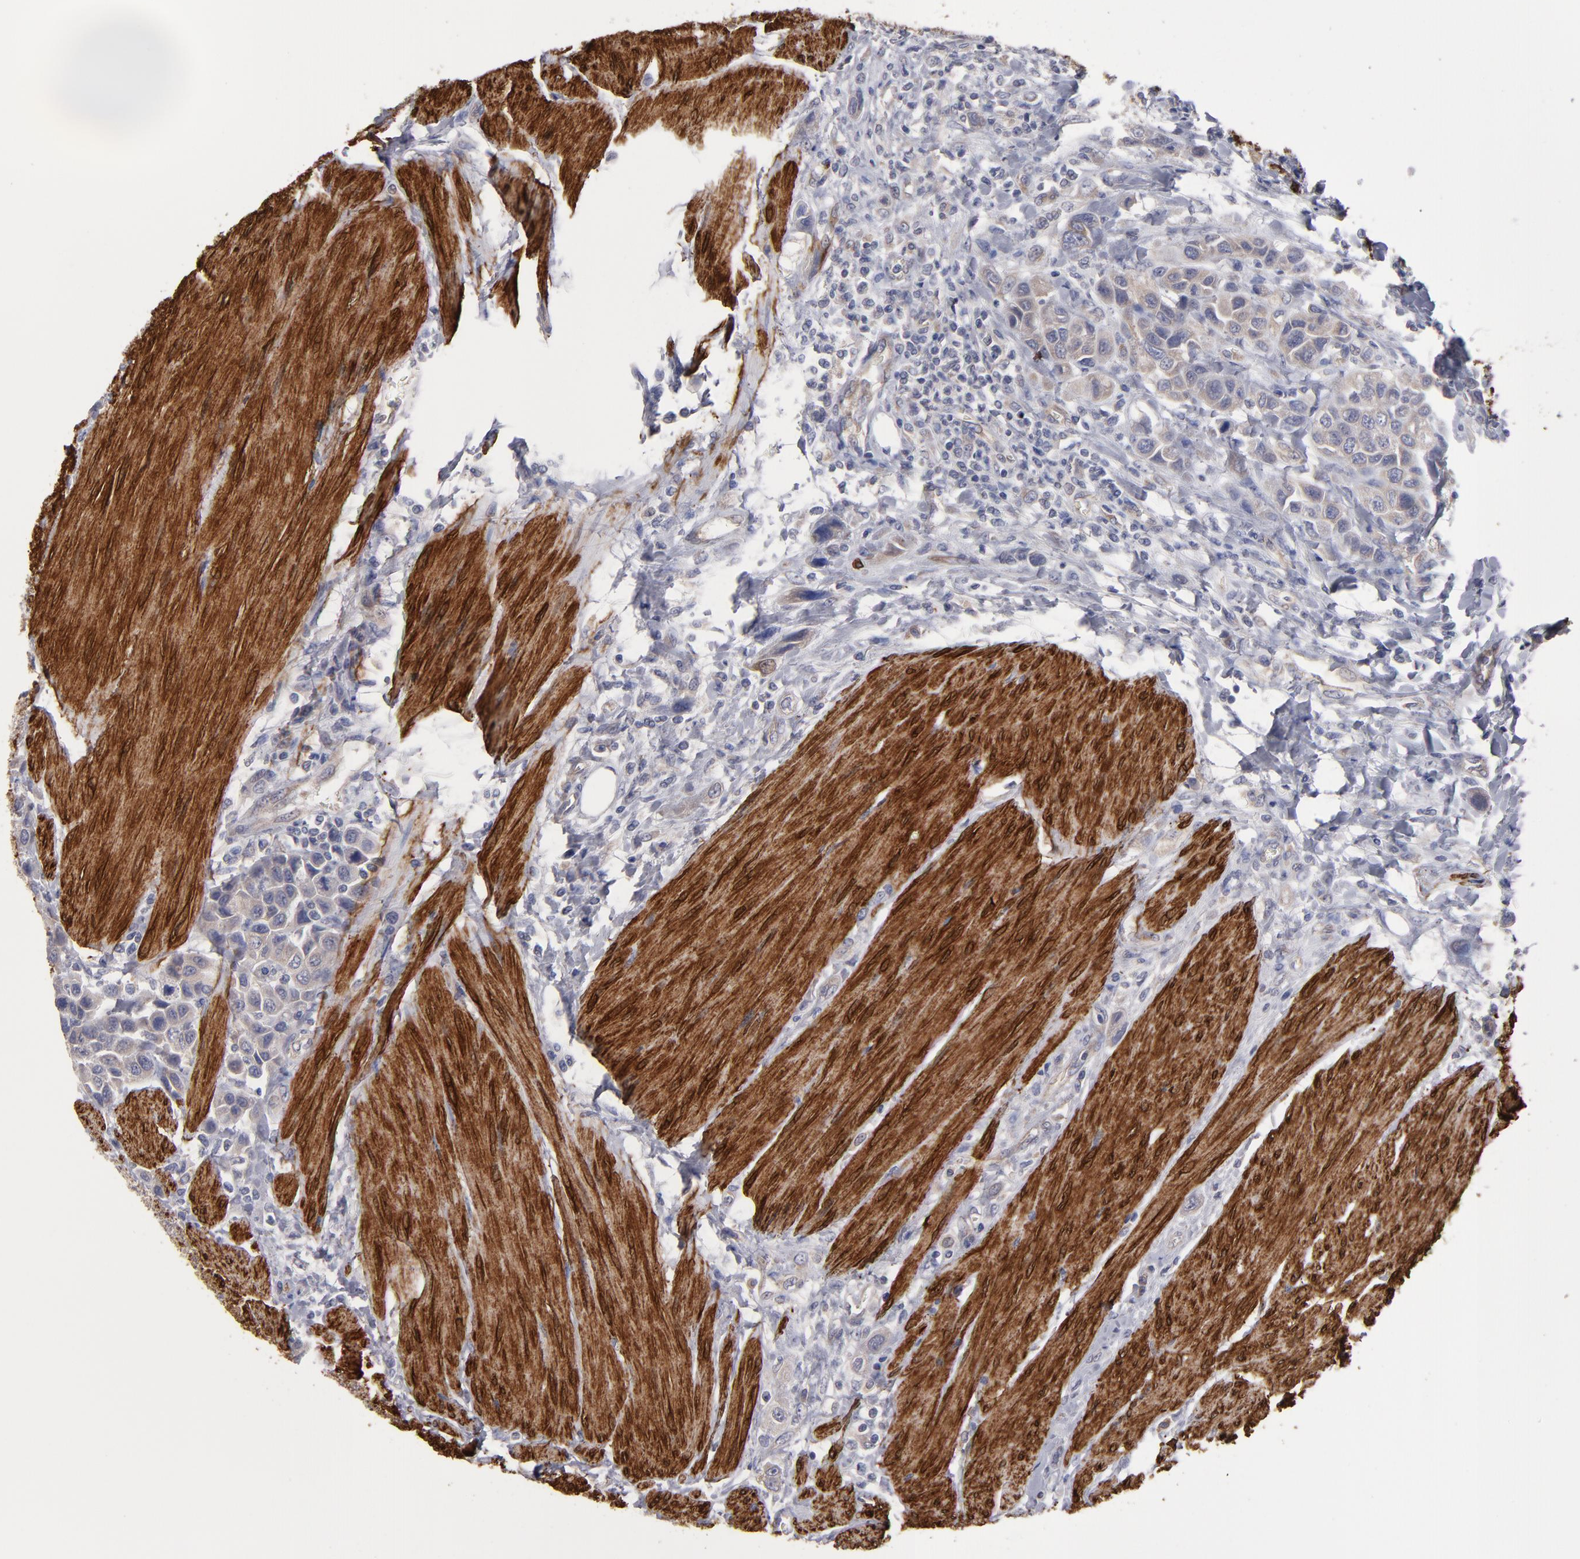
{"staining": {"intensity": "weak", "quantity": ">75%", "location": "cytoplasmic/membranous"}, "tissue": "urothelial cancer", "cell_type": "Tumor cells", "image_type": "cancer", "snomed": [{"axis": "morphology", "description": "Urothelial carcinoma, High grade"}, {"axis": "topography", "description": "Urinary bladder"}], "caption": "A brown stain highlights weak cytoplasmic/membranous expression of a protein in urothelial cancer tumor cells. (brown staining indicates protein expression, while blue staining denotes nuclei).", "gene": "SLMAP", "patient": {"sex": "male", "age": 50}}